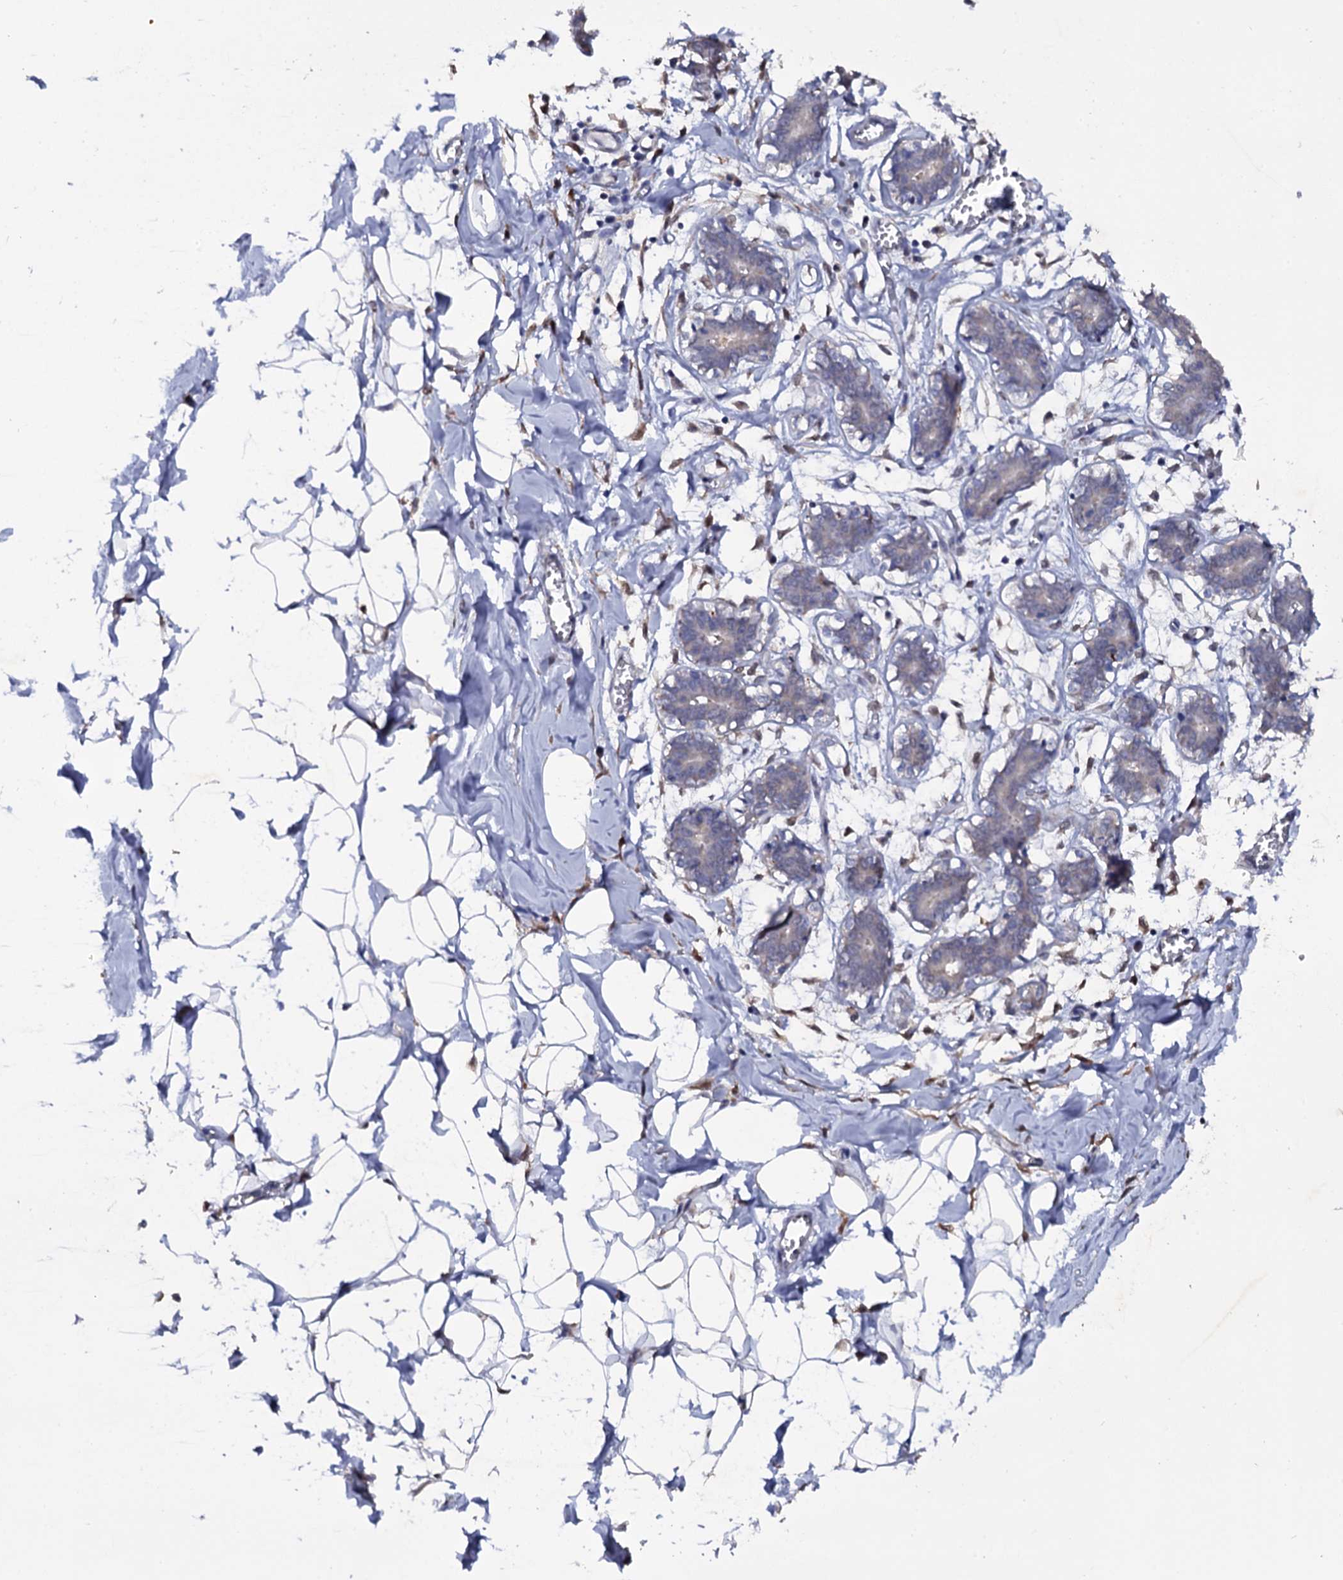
{"staining": {"intensity": "negative", "quantity": "none", "location": "none"}, "tissue": "breast", "cell_type": "Adipocytes", "image_type": "normal", "snomed": [{"axis": "morphology", "description": "Normal tissue, NOS"}, {"axis": "topography", "description": "Breast"}], "caption": "High power microscopy micrograph of an immunohistochemistry (IHC) histopathology image of unremarkable breast, revealing no significant expression in adipocytes.", "gene": "CRYL1", "patient": {"sex": "female", "age": 27}}